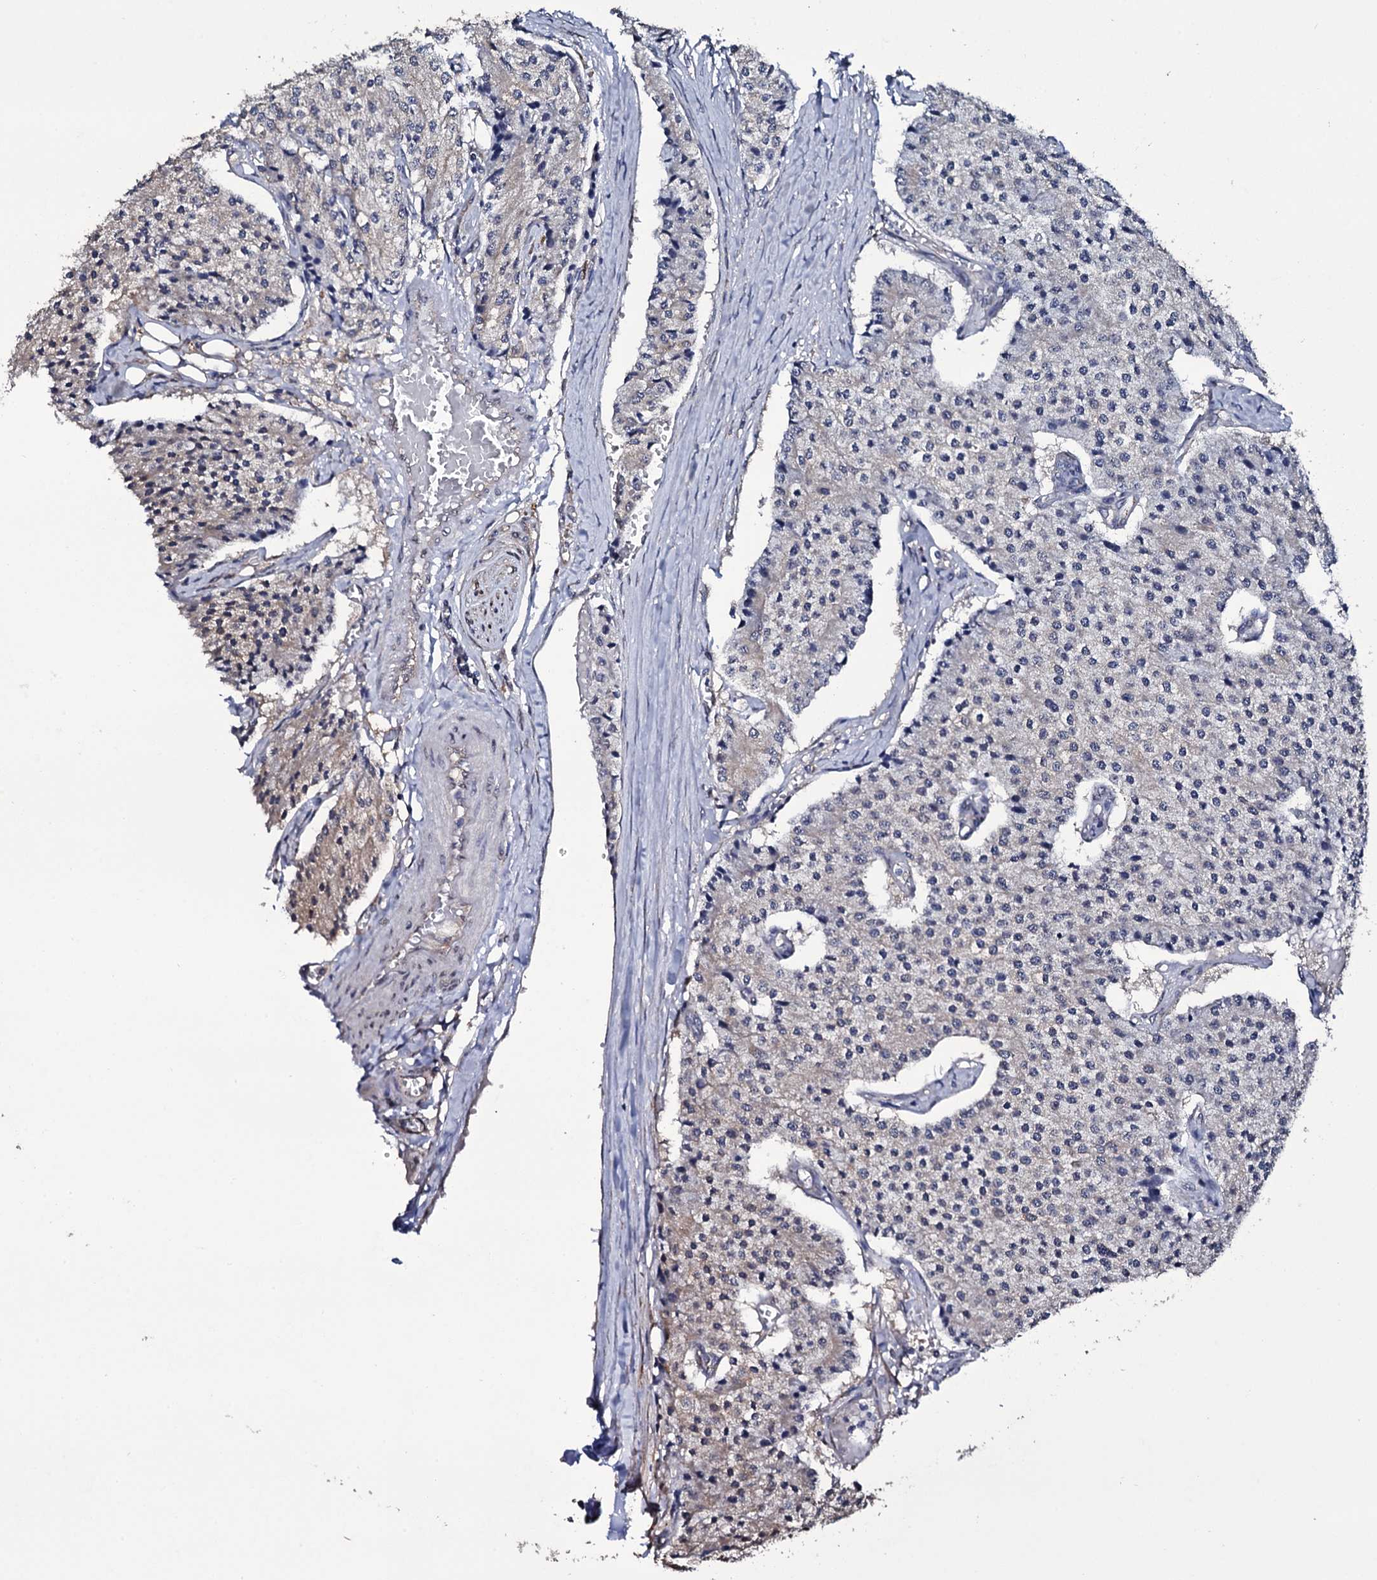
{"staining": {"intensity": "negative", "quantity": "none", "location": "none"}, "tissue": "carcinoid", "cell_type": "Tumor cells", "image_type": "cancer", "snomed": [{"axis": "morphology", "description": "Carcinoid, malignant, NOS"}, {"axis": "topography", "description": "Colon"}], "caption": "The image demonstrates no significant staining in tumor cells of malignant carcinoid.", "gene": "CRYL1", "patient": {"sex": "female", "age": 52}}